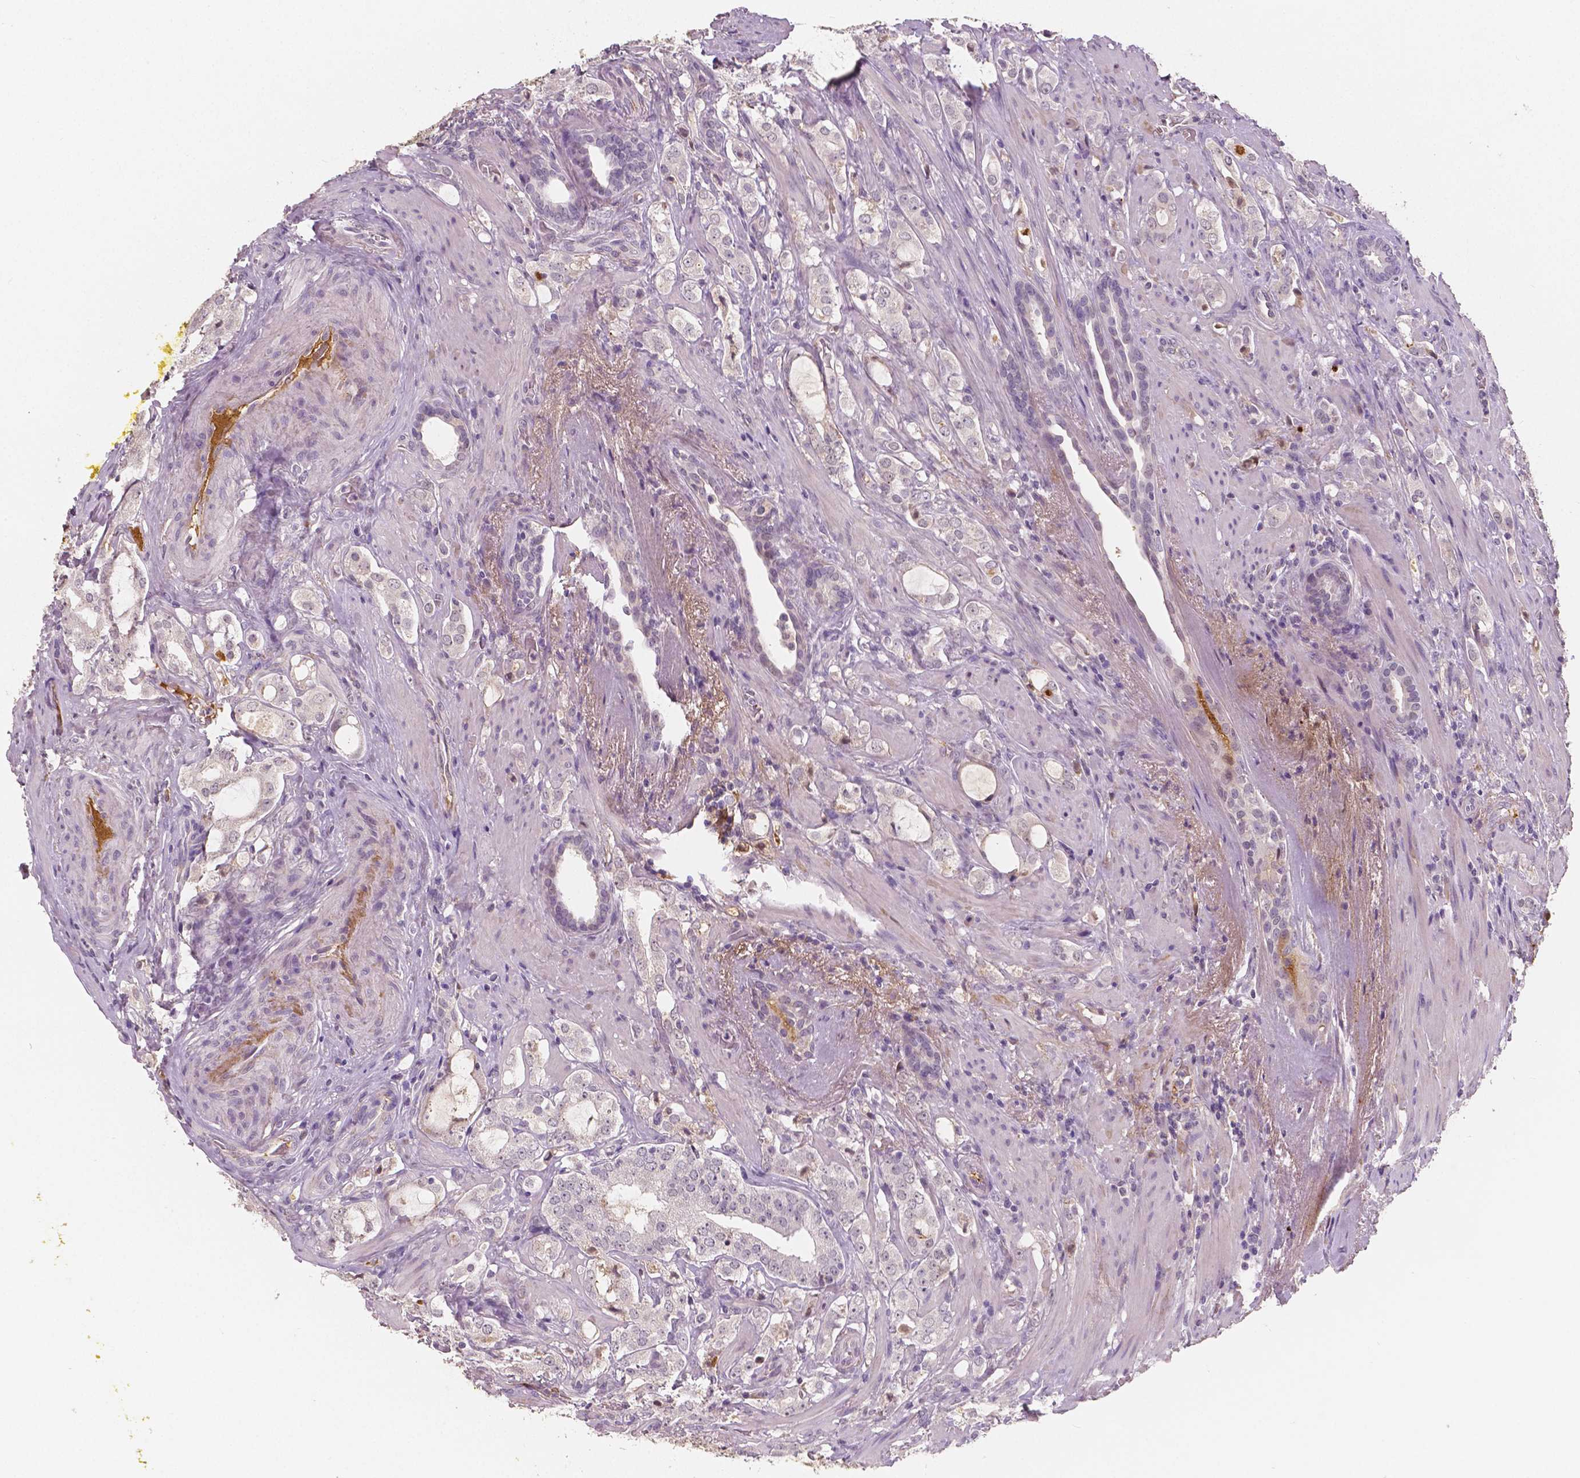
{"staining": {"intensity": "negative", "quantity": "none", "location": "none"}, "tissue": "prostate cancer", "cell_type": "Tumor cells", "image_type": "cancer", "snomed": [{"axis": "morphology", "description": "Adenocarcinoma, NOS"}, {"axis": "topography", "description": "Prostate"}], "caption": "Immunohistochemistry of prostate cancer displays no staining in tumor cells.", "gene": "APOA4", "patient": {"sex": "male", "age": 66}}